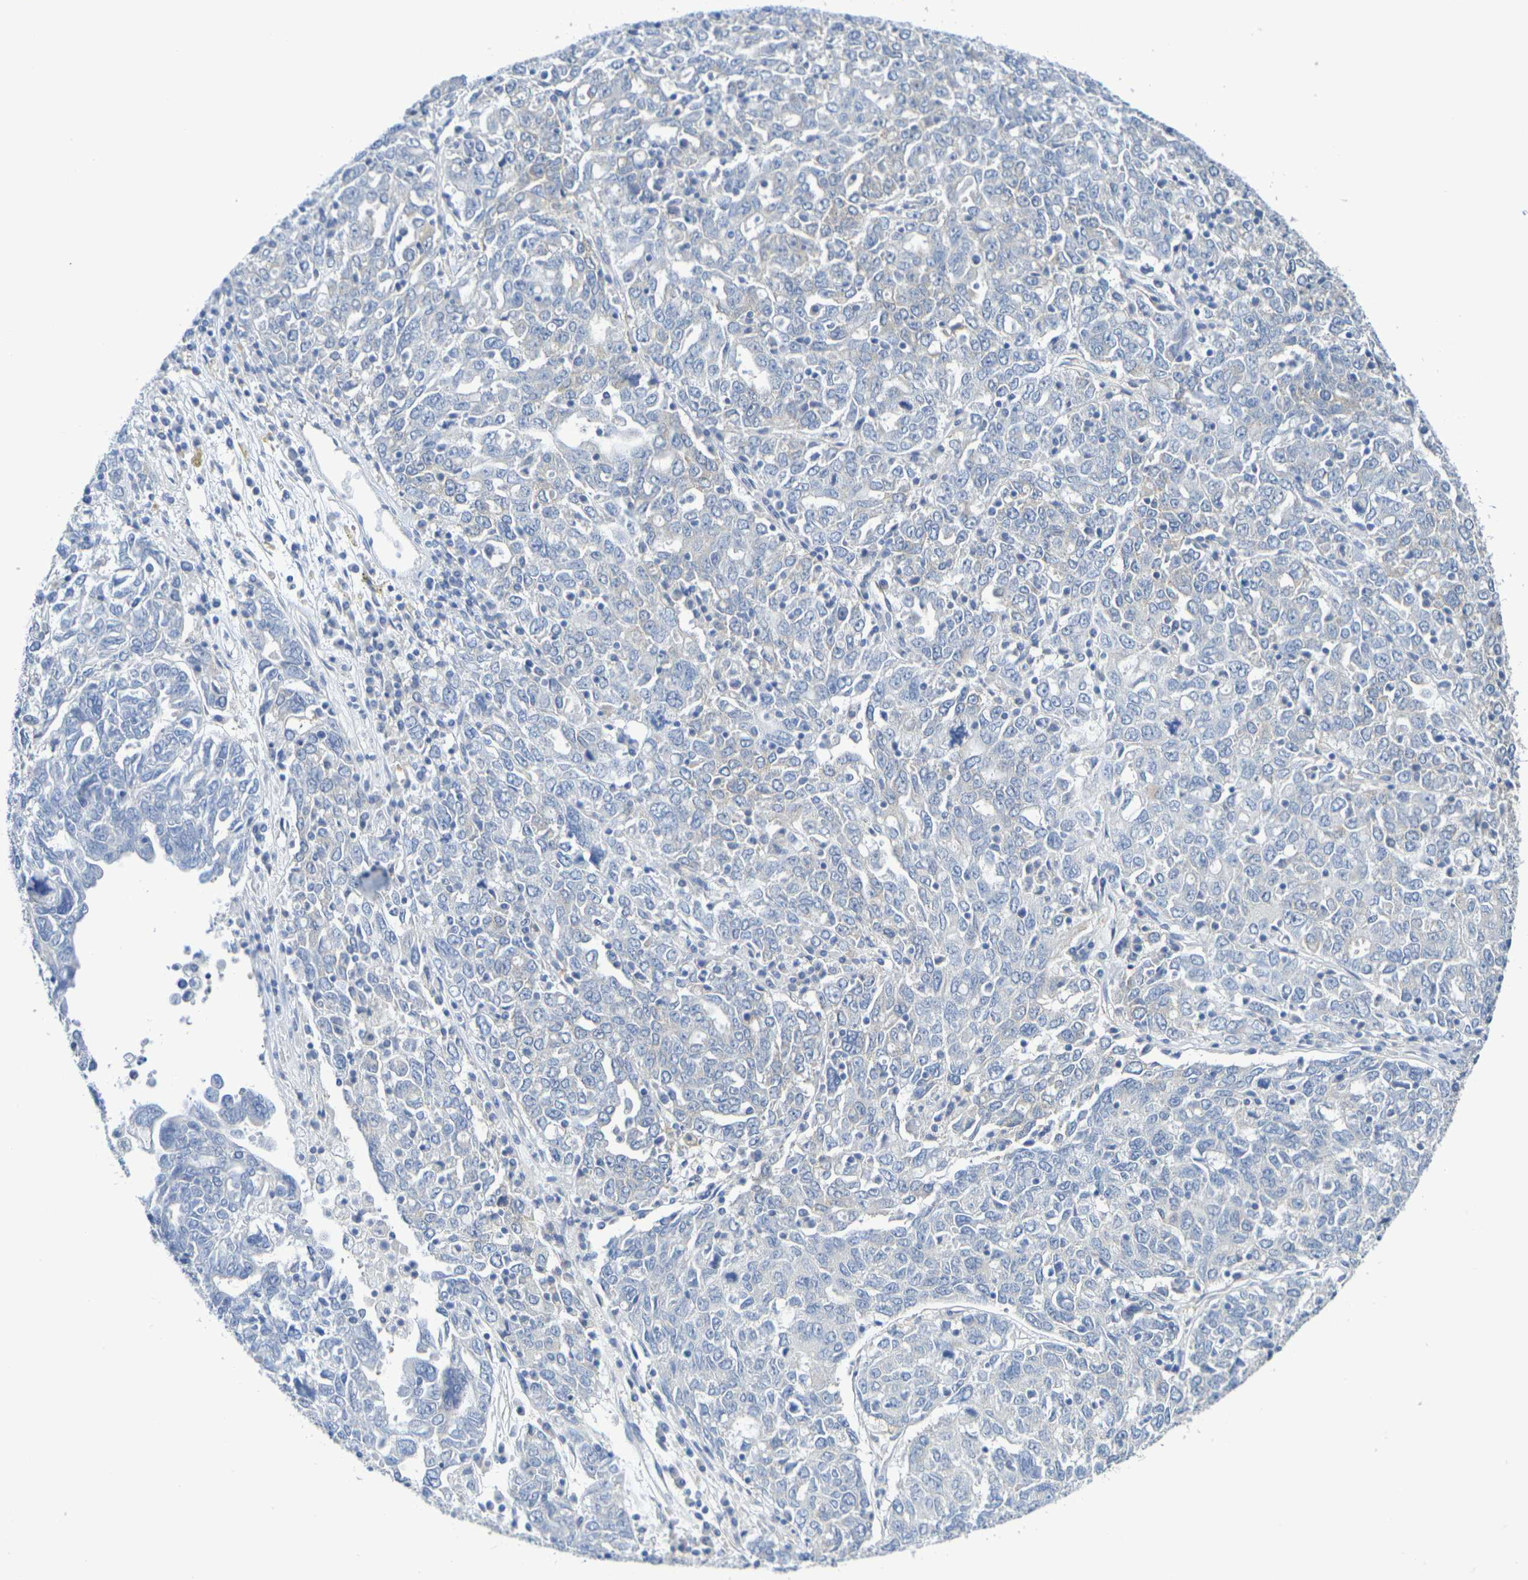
{"staining": {"intensity": "negative", "quantity": "none", "location": "none"}, "tissue": "ovarian cancer", "cell_type": "Tumor cells", "image_type": "cancer", "snomed": [{"axis": "morphology", "description": "Carcinoma, endometroid"}, {"axis": "topography", "description": "Ovary"}], "caption": "Tumor cells are negative for protein expression in human endometroid carcinoma (ovarian).", "gene": "TMCC3", "patient": {"sex": "female", "age": 62}}